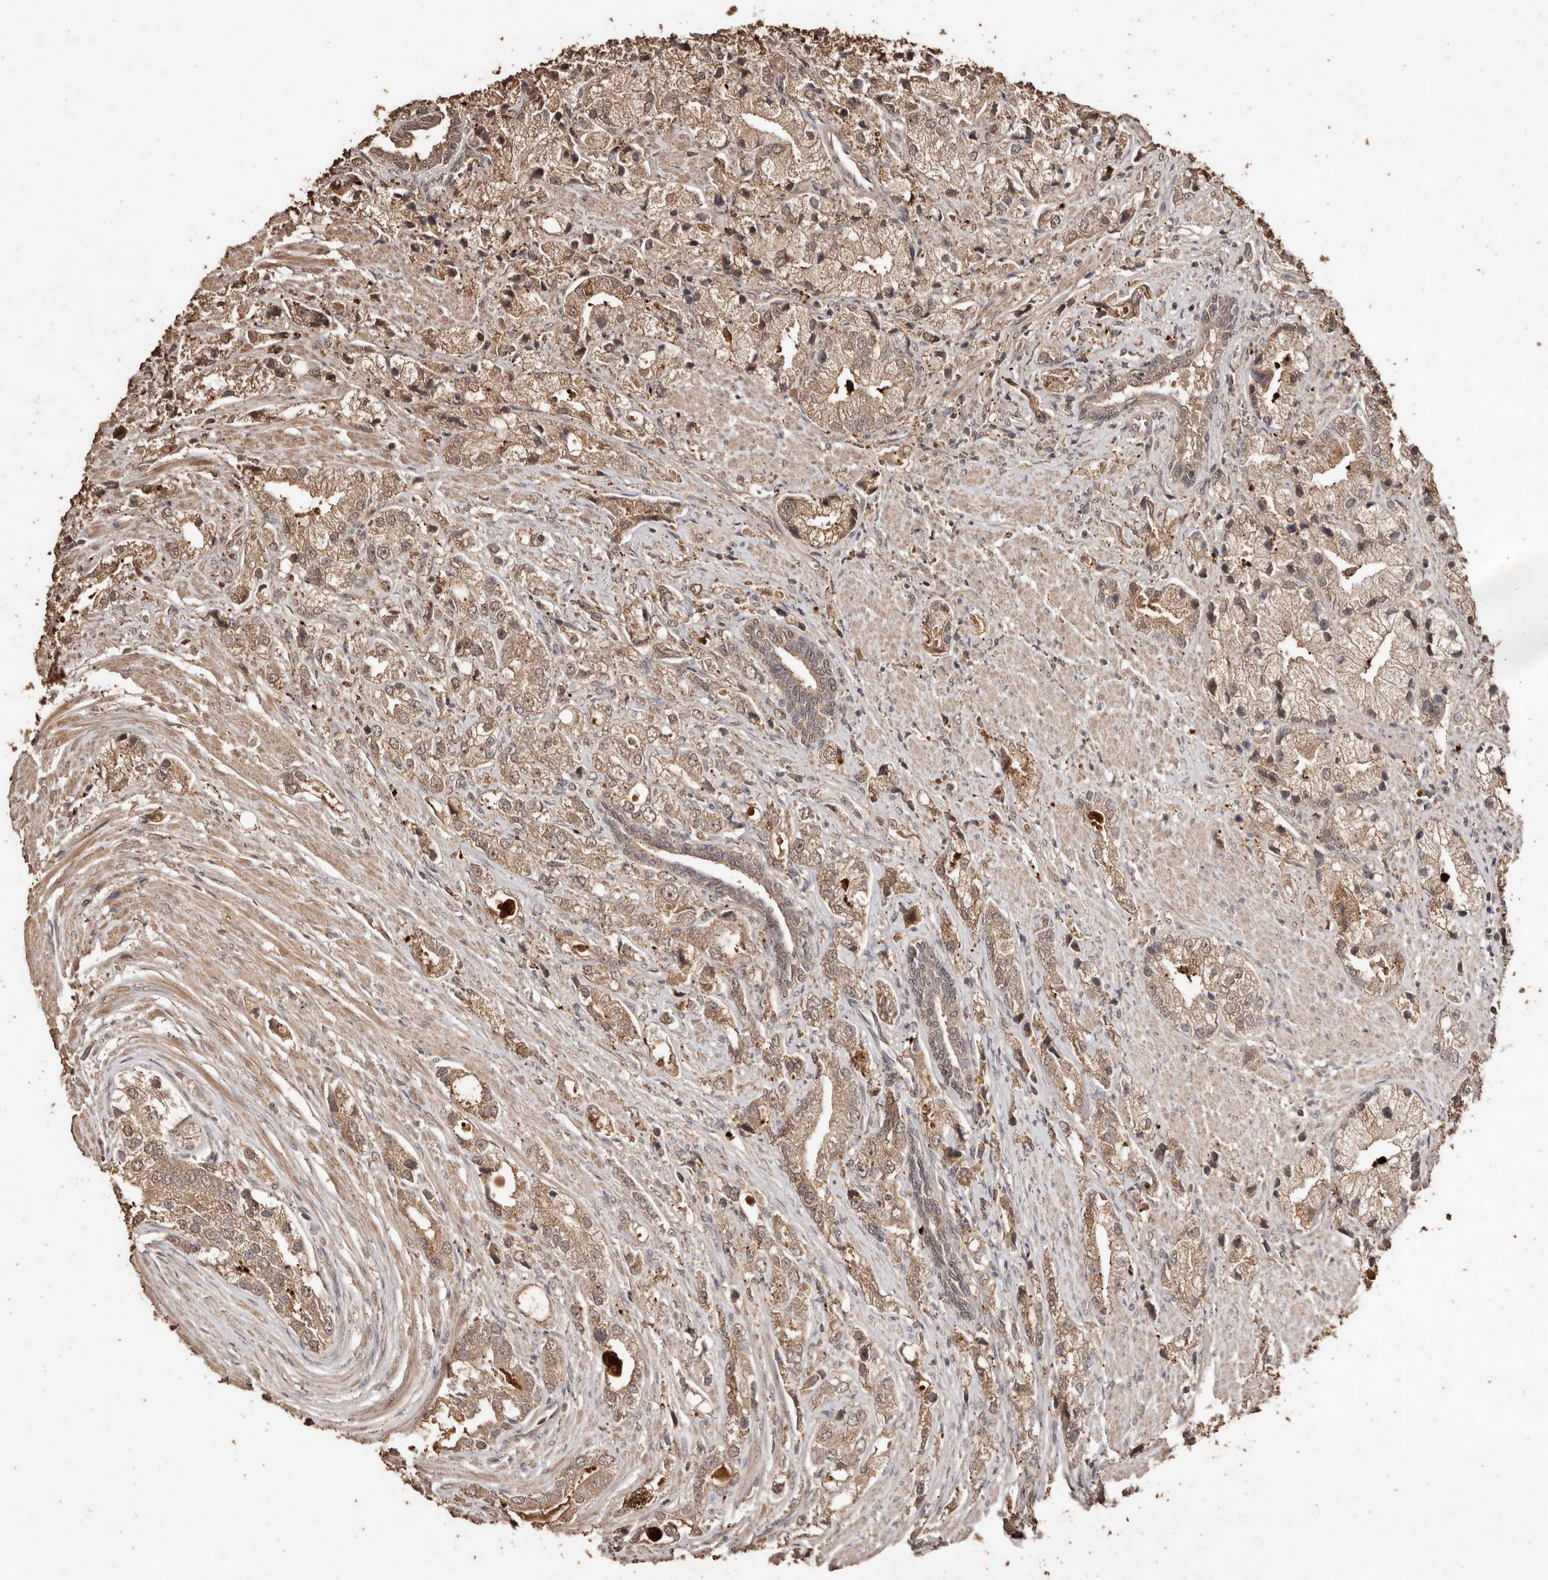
{"staining": {"intensity": "weak", "quantity": ">75%", "location": "cytoplasmic/membranous,nuclear"}, "tissue": "prostate cancer", "cell_type": "Tumor cells", "image_type": "cancer", "snomed": [{"axis": "morphology", "description": "Adenocarcinoma, High grade"}, {"axis": "topography", "description": "Prostate"}], "caption": "An immunohistochemistry (IHC) image of neoplastic tissue is shown. Protein staining in brown shows weak cytoplasmic/membranous and nuclear positivity in adenocarcinoma (high-grade) (prostate) within tumor cells.", "gene": "PKDCC", "patient": {"sex": "male", "age": 50}}